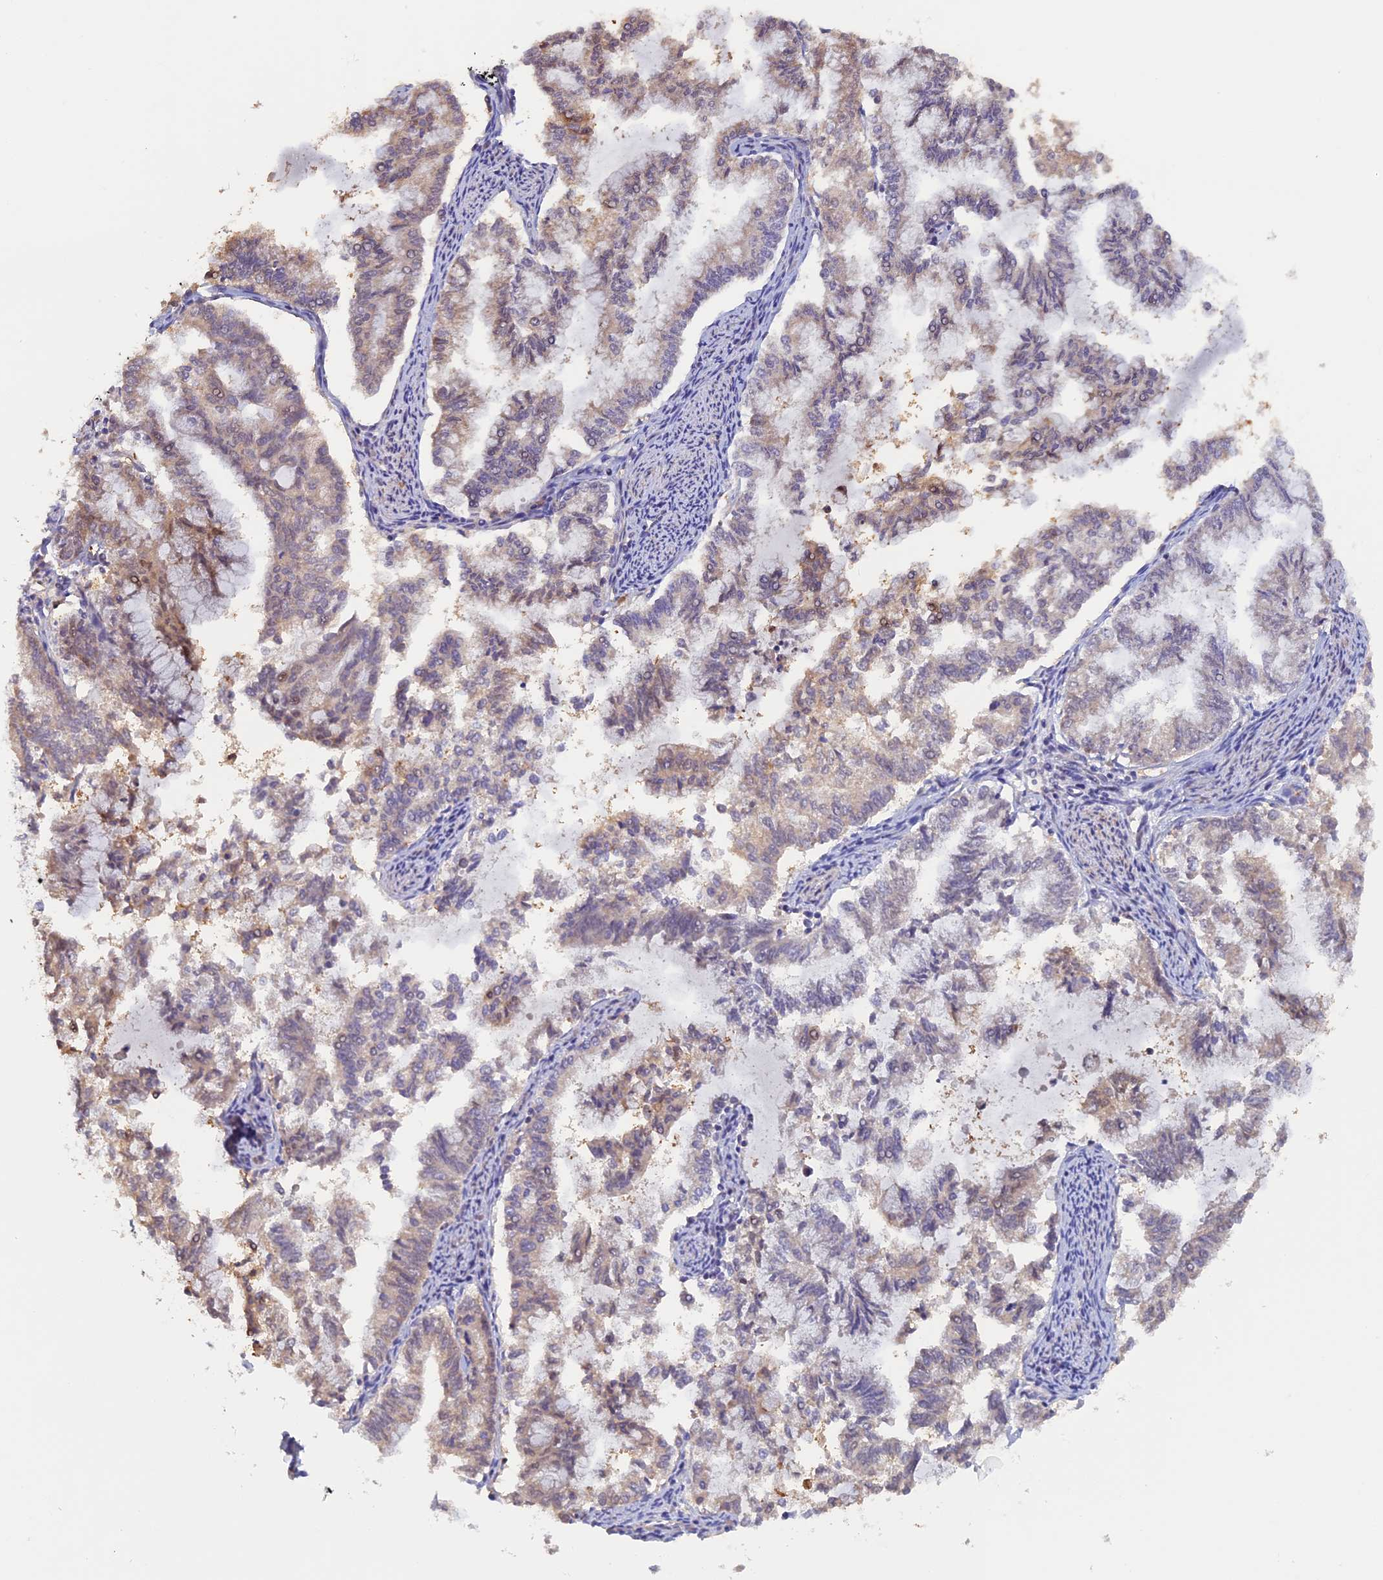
{"staining": {"intensity": "weak", "quantity": "<25%", "location": "cytoplasmic/membranous"}, "tissue": "endometrial cancer", "cell_type": "Tumor cells", "image_type": "cancer", "snomed": [{"axis": "morphology", "description": "Adenocarcinoma, NOS"}, {"axis": "topography", "description": "Endometrium"}], "caption": "Immunohistochemistry image of adenocarcinoma (endometrial) stained for a protein (brown), which reveals no expression in tumor cells.", "gene": "FAM98C", "patient": {"sex": "female", "age": 79}}